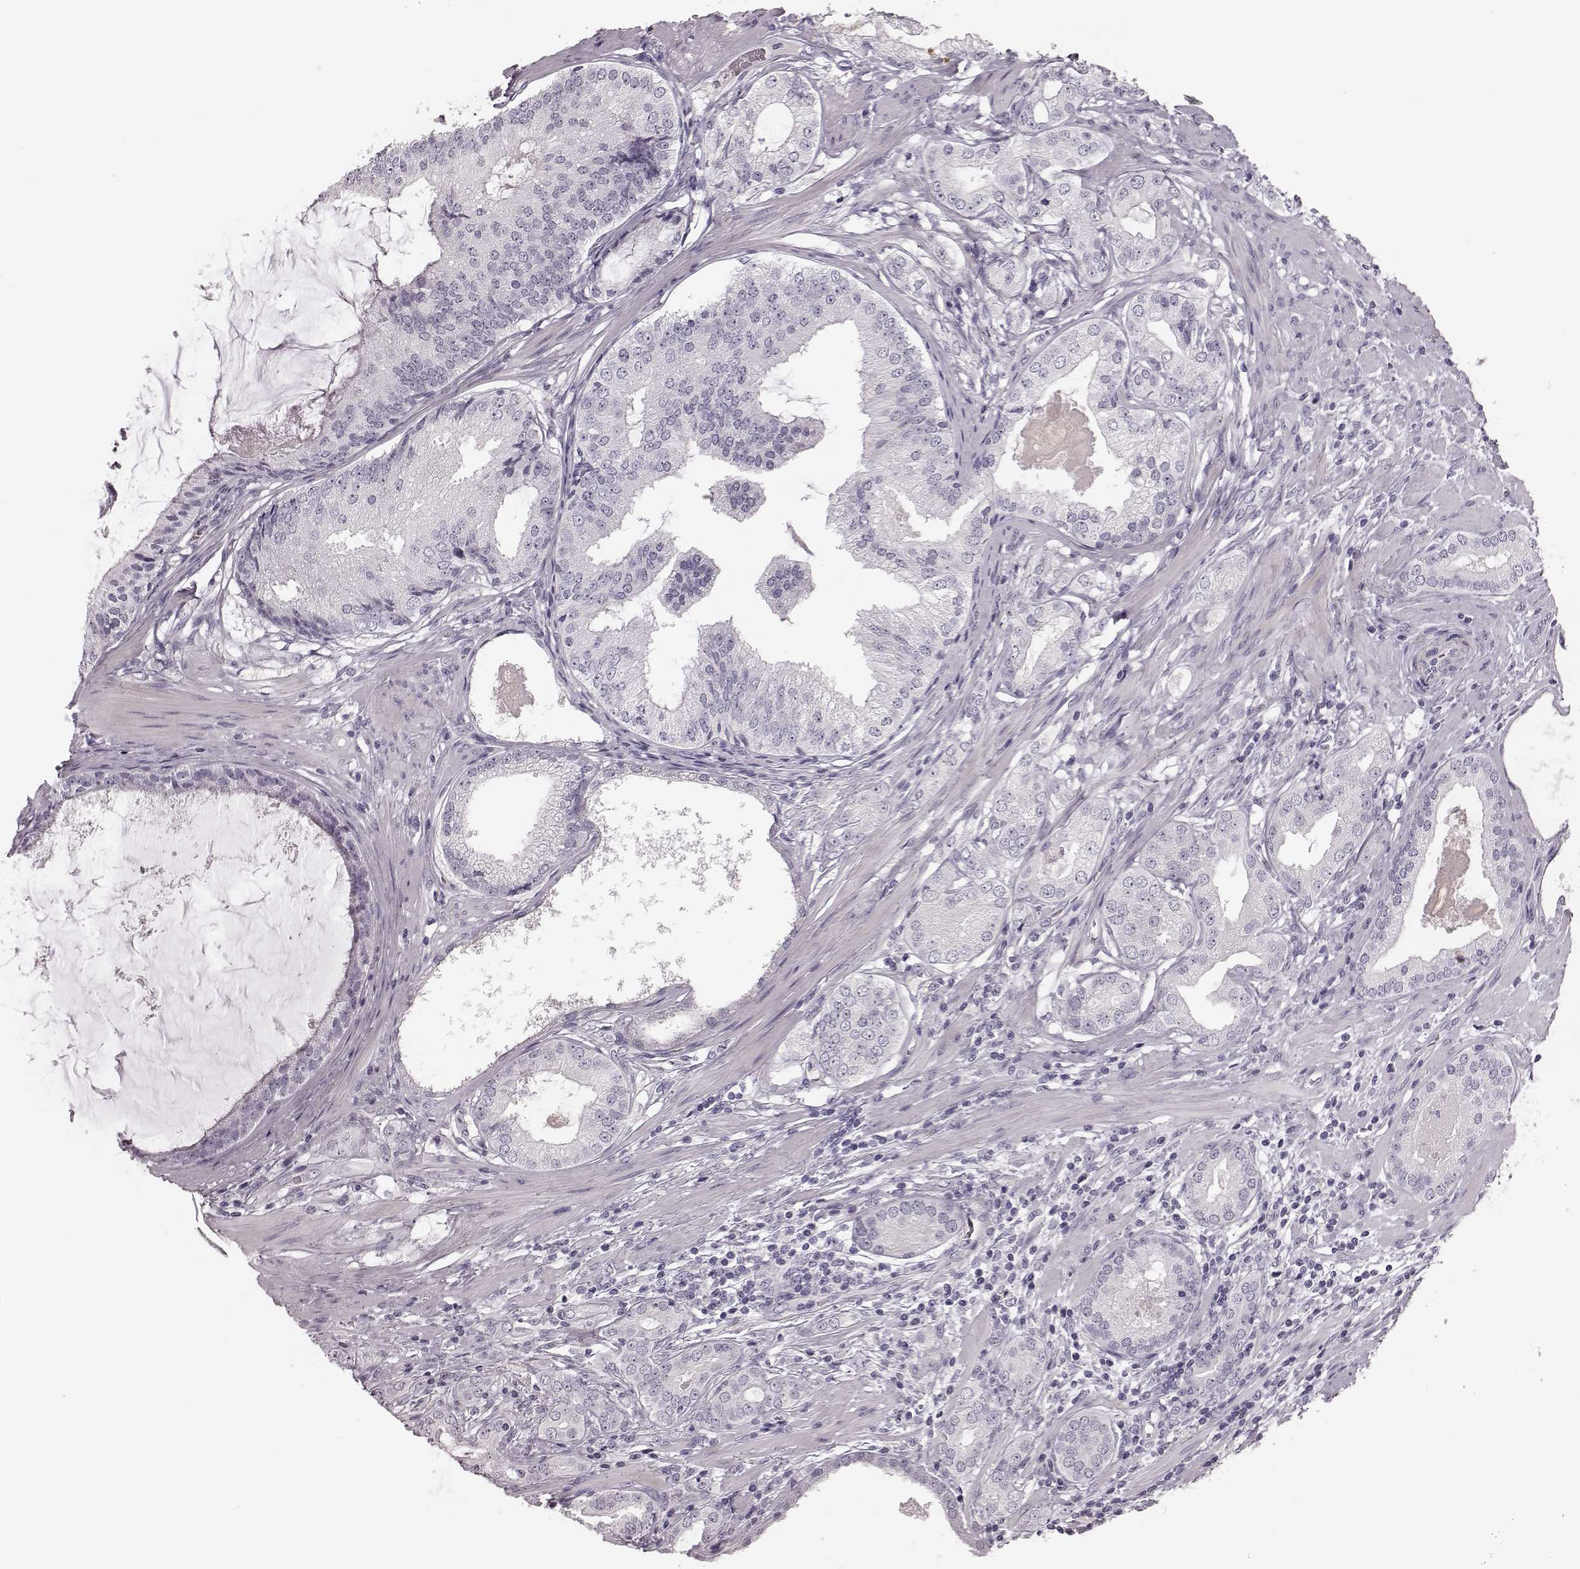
{"staining": {"intensity": "negative", "quantity": "none", "location": "none"}, "tissue": "prostate cancer", "cell_type": "Tumor cells", "image_type": "cancer", "snomed": [{"axis": "morphology", "description": "Adenocarcinoma, High grade"}, {"axis": "topography", "description": "Prostate and seminal vesicle, NOS"}], "caption": "Tumor cells are negative for protein expression in human prostate high-grade adenocarcinoma.", "gene": "ZNF433", "patient": {"sex": "male", "age": 62}}